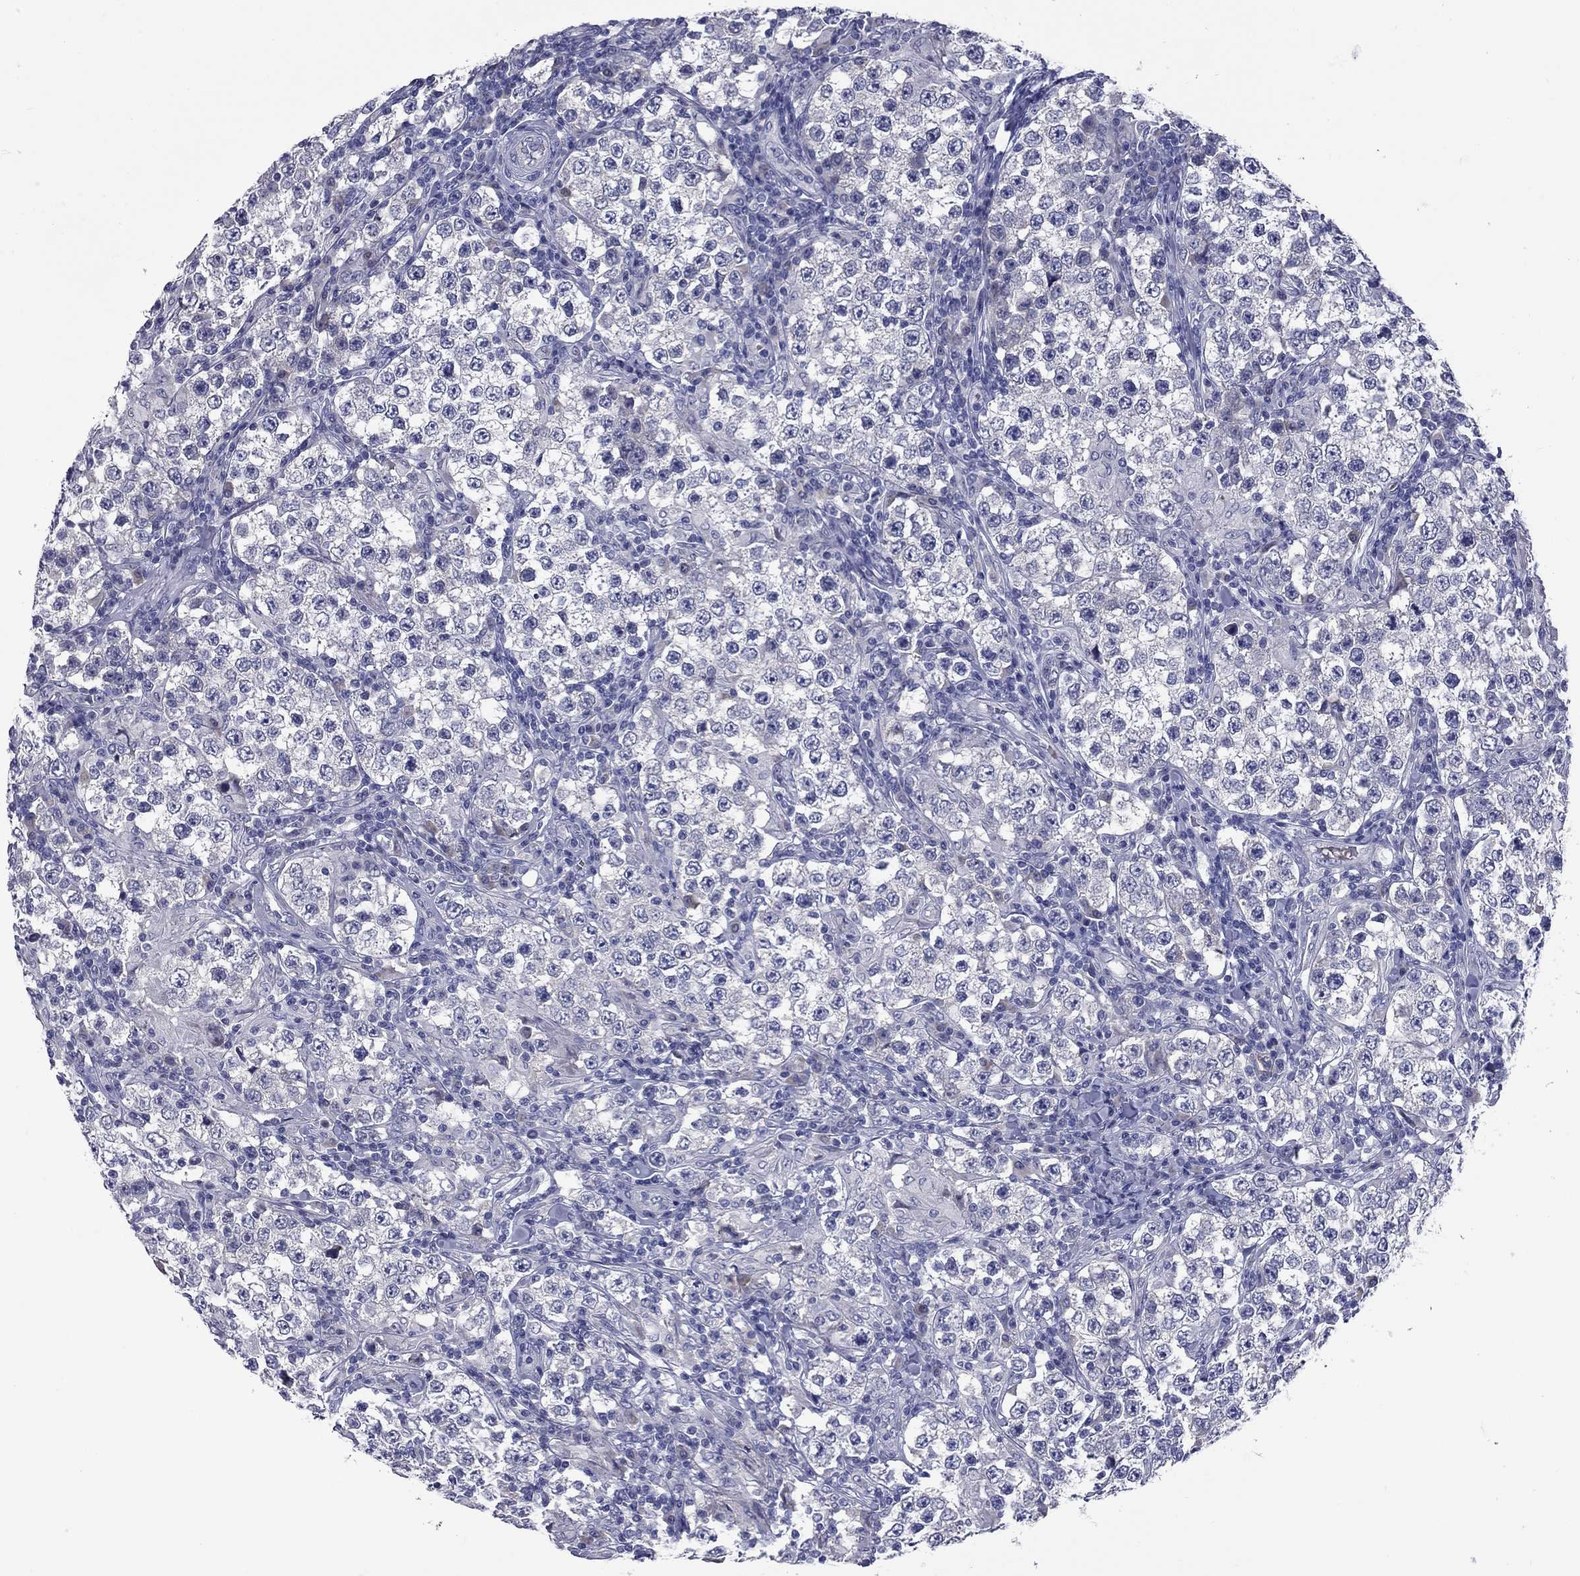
{"staining": {"intensity": "negative", "quantity": "none", "location": "none"}, "tissue": "testis cancer", "cell_type": "Tumor cells", "image_type": "cancer", "snomed": [{"axis": "morphology", "description": "Seminoma, NOS"}, {"axis": "morphology", "description": "Carcinoma, Embryonal, NOS"}, {"axis": "topography", "description": "Testis"}], "caption": "Immunohistochemical staining of human testis cancer (embryonal carcinoma) demonstrates no significant staining in tumor cells. (DAB IHC visualized using brightfield microscopy, high magnification).", "gene": "UNC119B", "patient": {"sex": "male", "age": 41}}